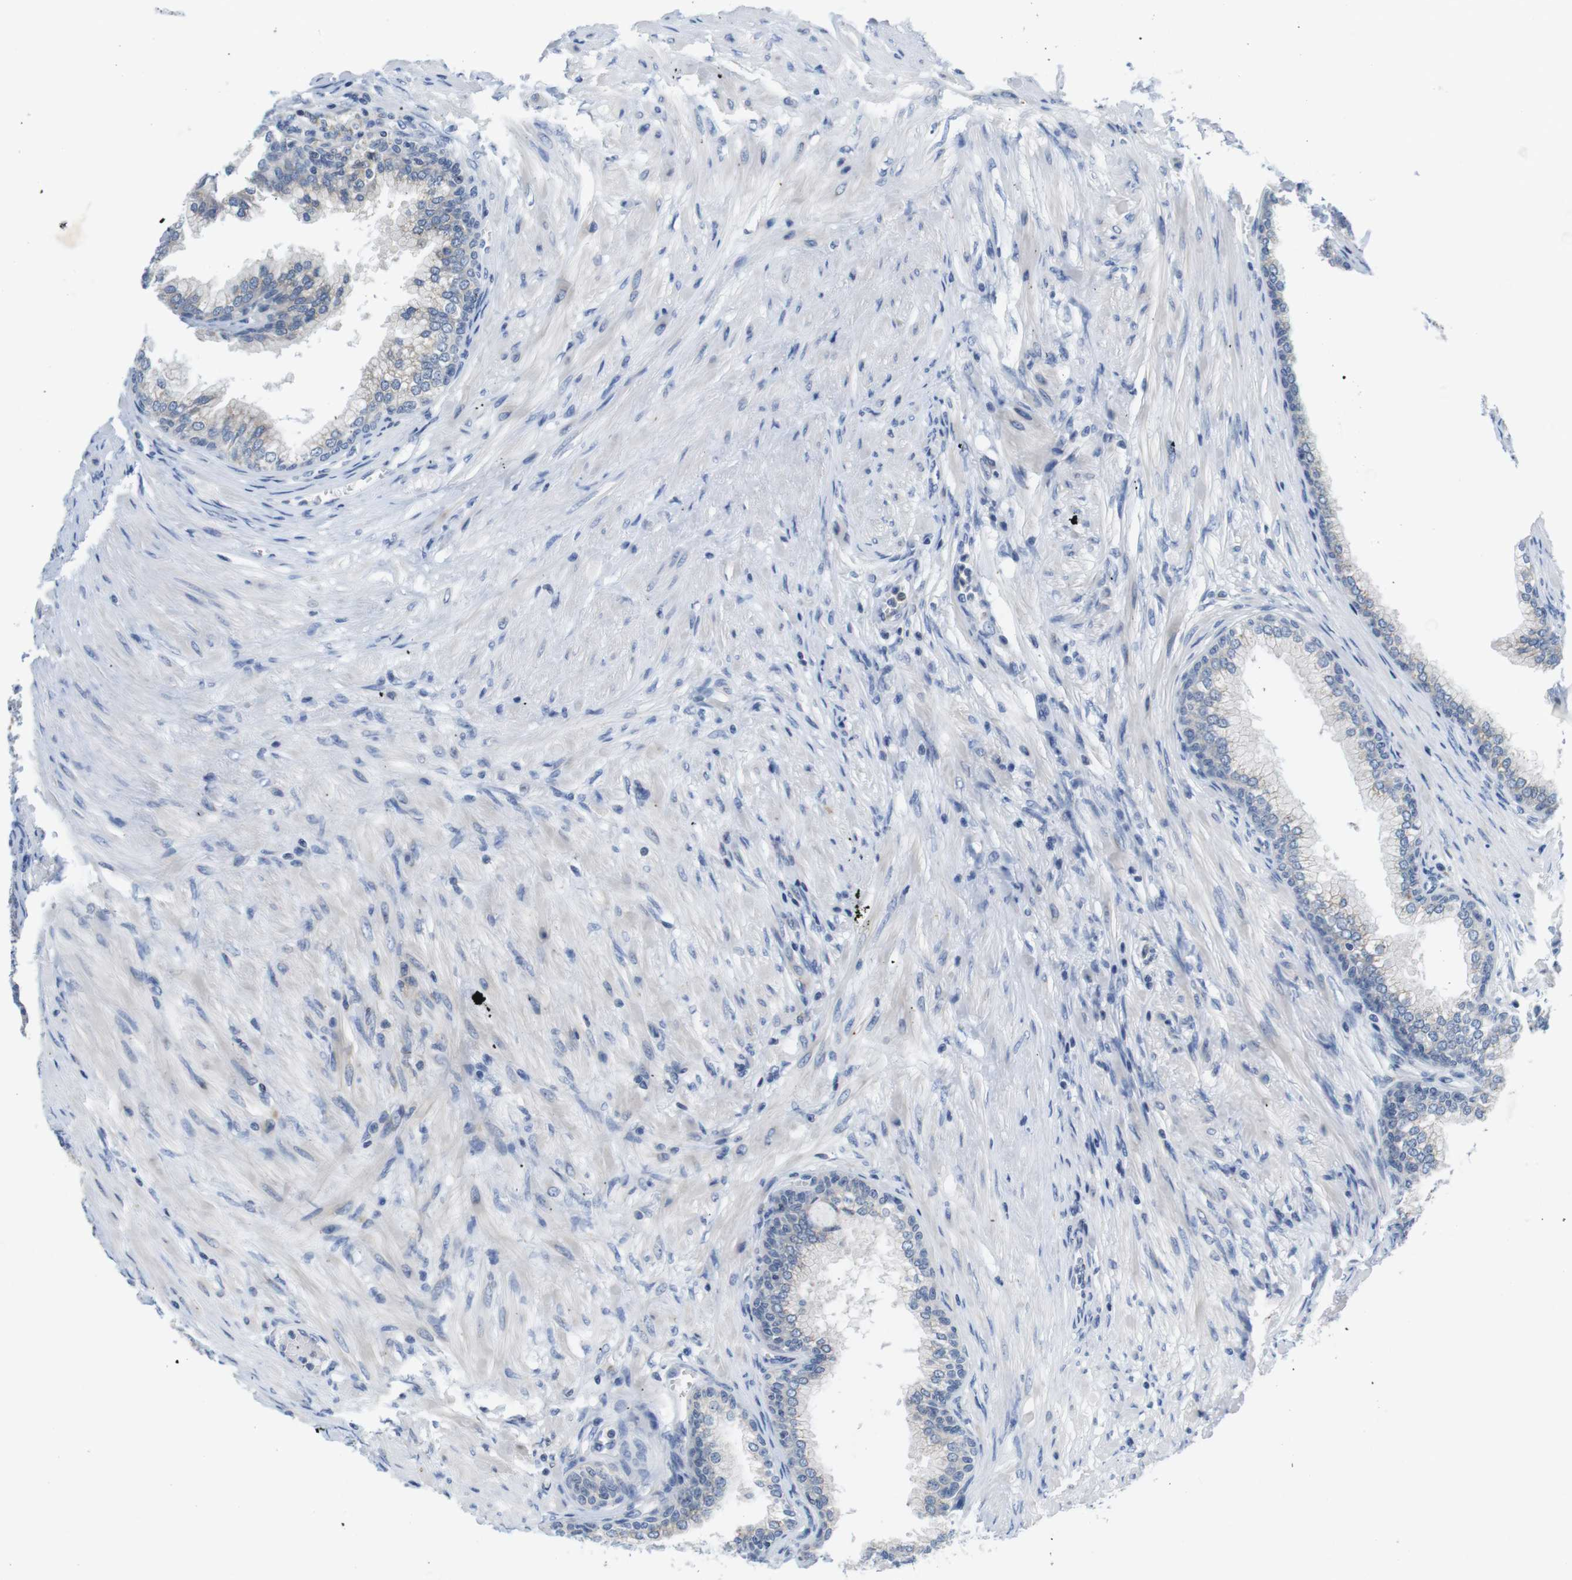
{"staining": {"intensity": "negative", "quantity": "none", "location": "none"}, "tissue": "prostate", "cell_type": "Glandular cells", "image_type": "normal", "snomed": [{"axis": "morphology", "description": "Normal tissue, NOS"}, {"axis": "morphology", "description": "Urothelial carcinoma, Low grade"}, {"axis": "topography", "description": "Urinary bladder"}, {"axis": "topography", "description": "Prostate"}], "caption": "There is no significant positivity in glandular cells of prostate. (DAB immunohistochemistry, high magnification).", "gene": "CNGA2", "patient": {"sex": "male", "age": 60}}